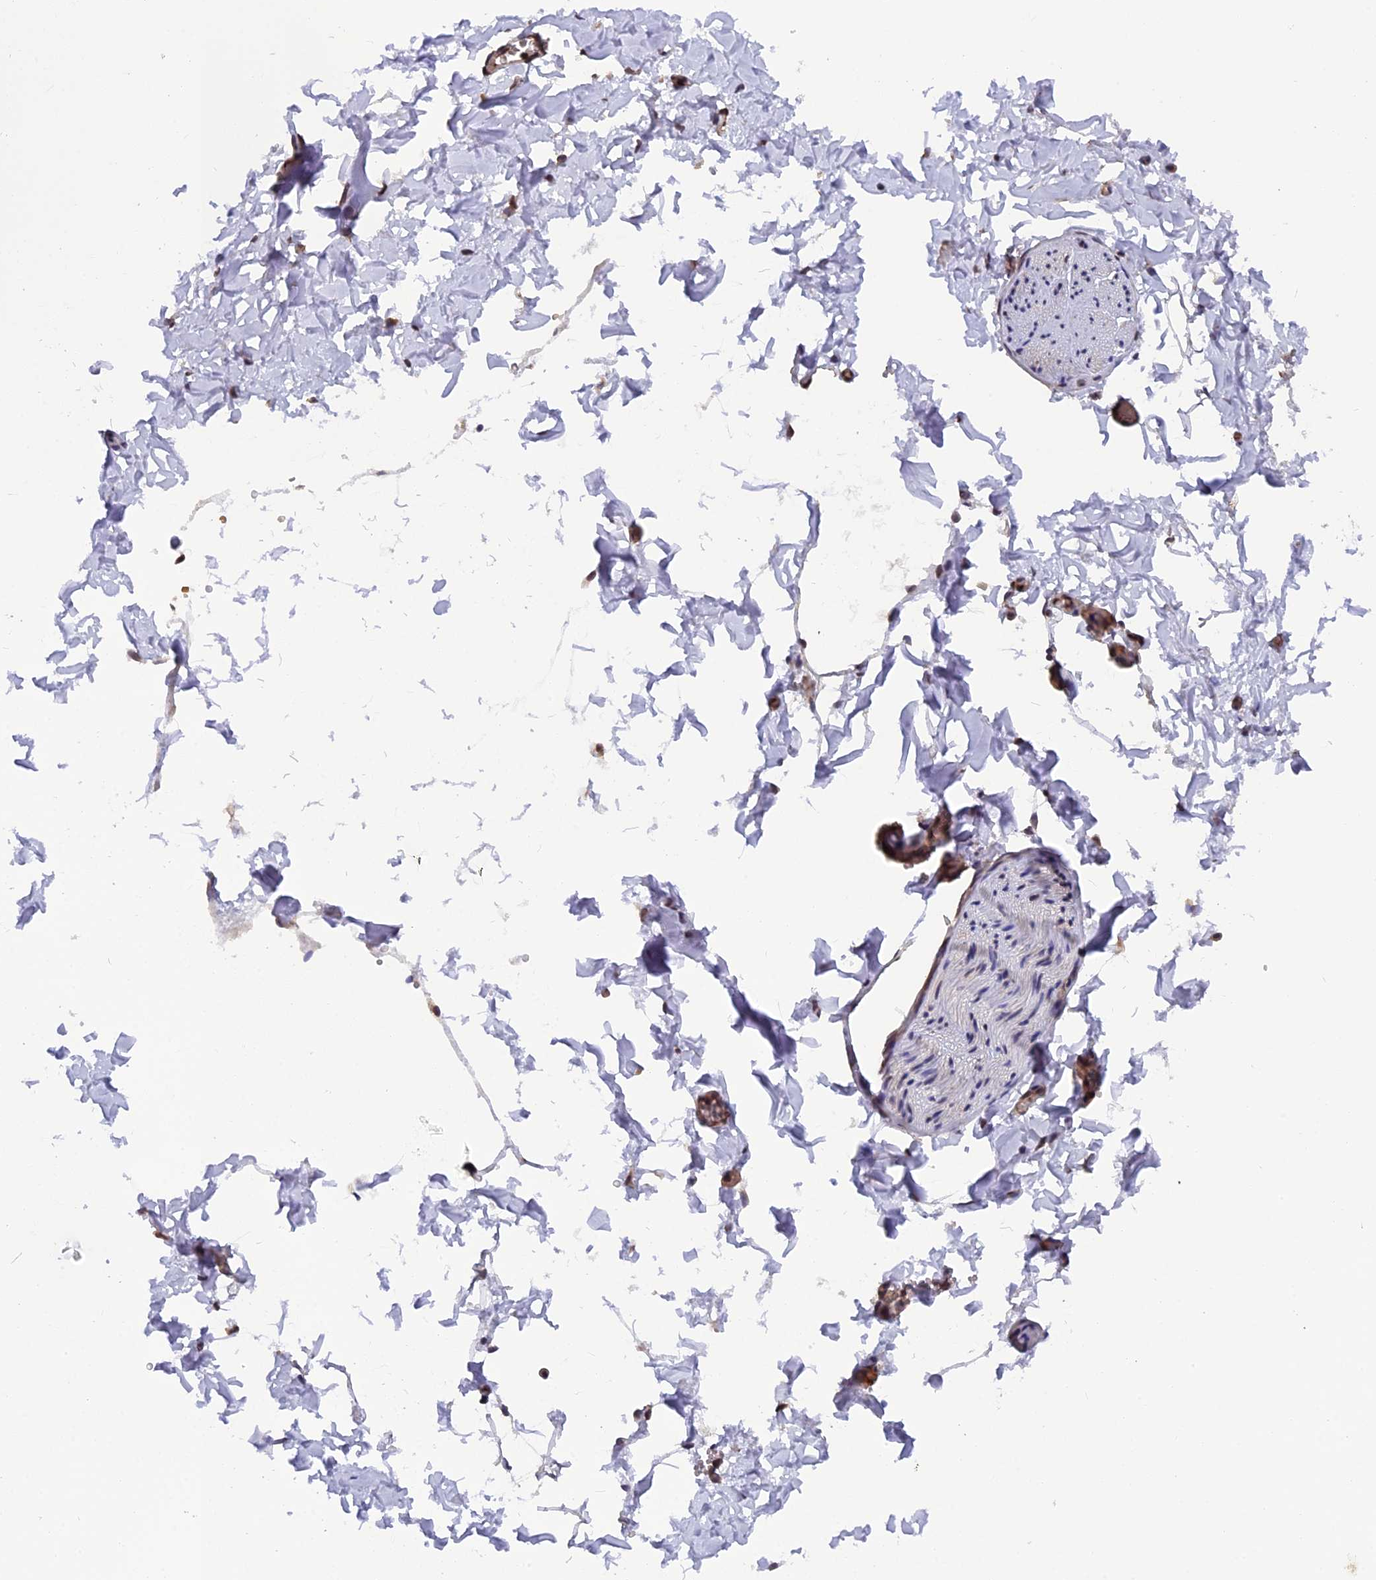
{"staining": {"intensity": "negative", "quantity": "none", "location": "none"}, "tissue": "adipose tissue", "cell_type": "Adipocytes", "image_type": "normal", "snomed": [{"axis": "morphology", "description": "Normal tissue, NOS"}, {"axis": "topography", "description": "Gallbladder"}, {"axis": "topography", "description": "Peripheral nerve tissue"}], "caption": "Immunohistochemical staining of unremarkable adipose tissue reveals no significant expression in adipocytes.", "gene": "CHMP2A", "patient": {"sex": "male", "age": 38}}